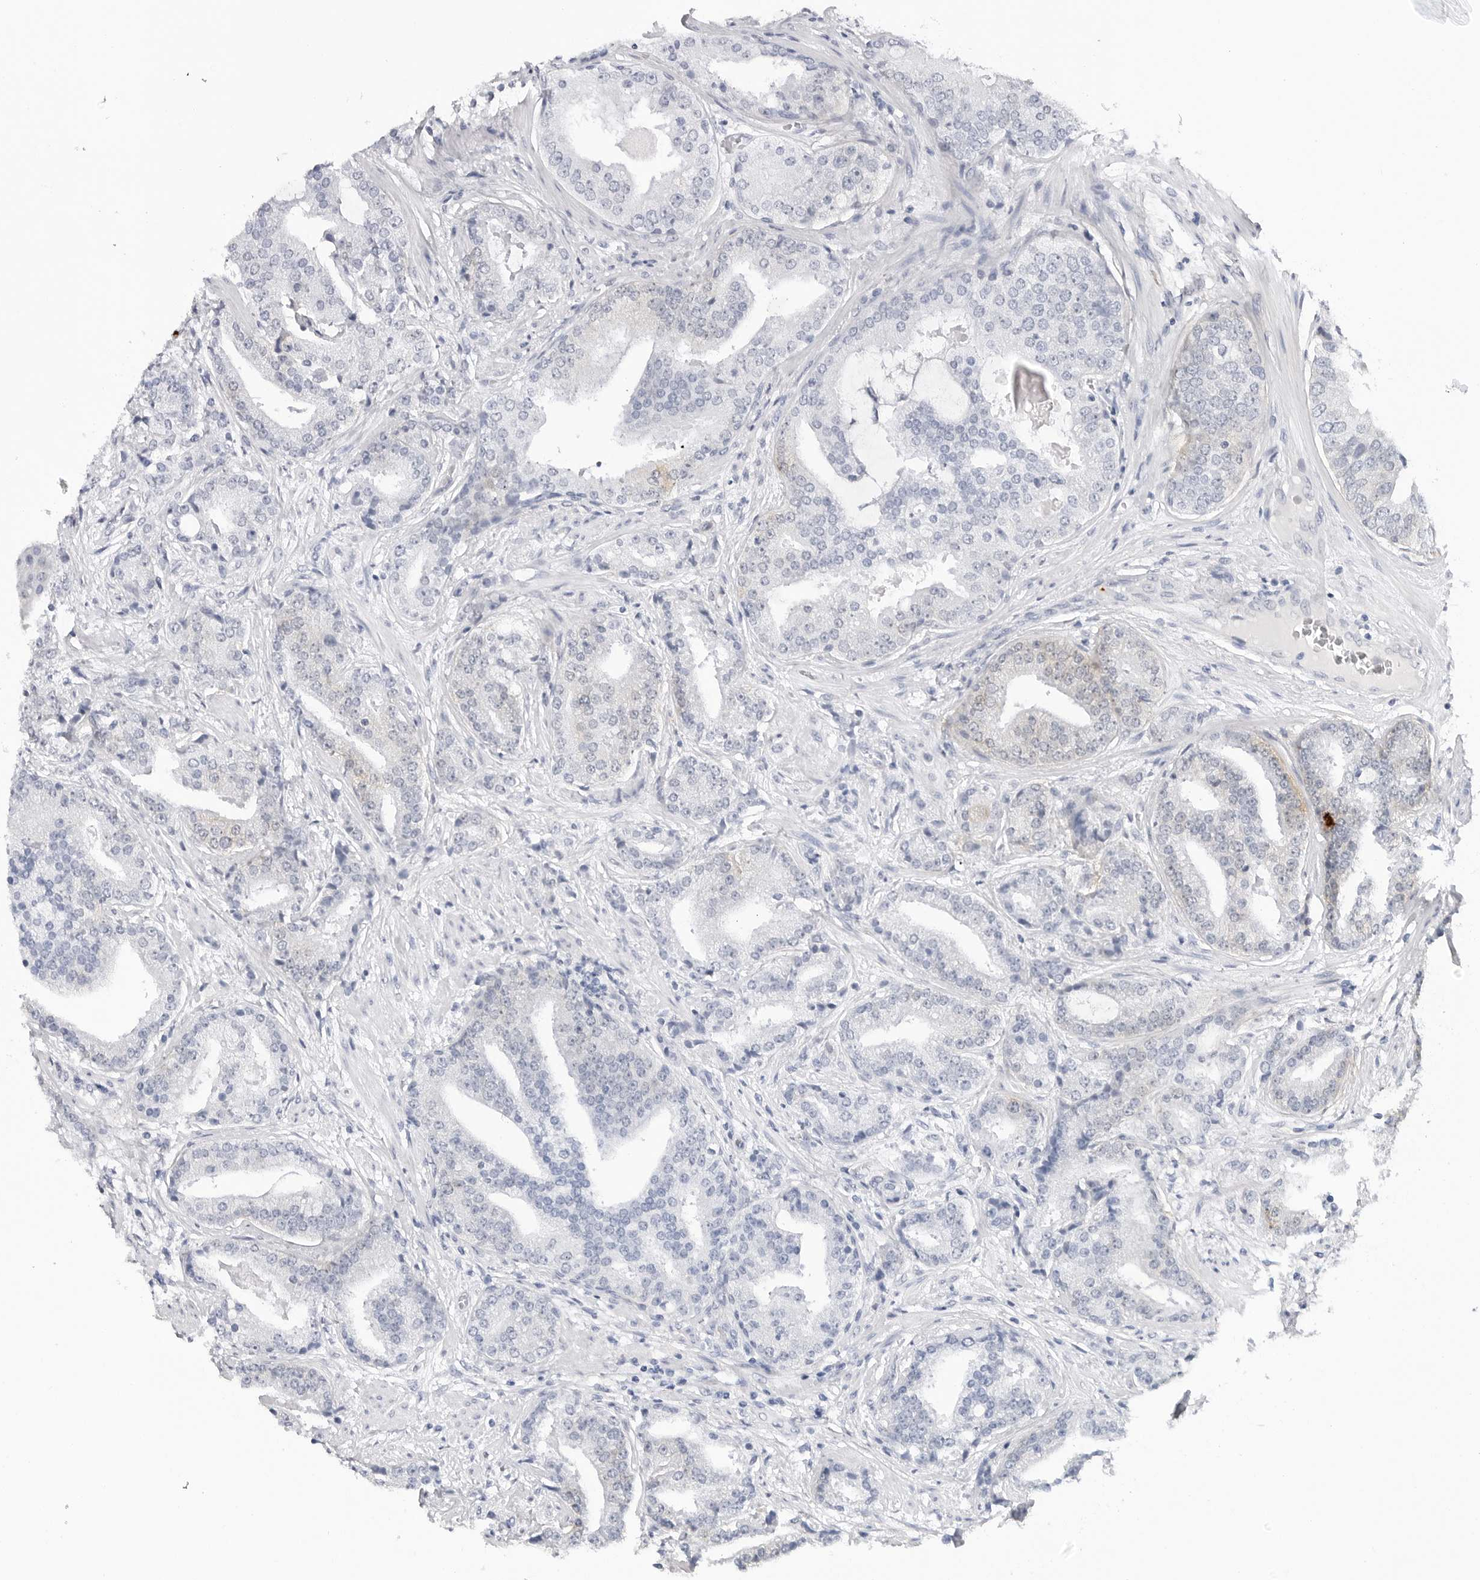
{"staining": {"intensity": "weak", "quantity": "<25%", "location": "cytoplasmic/membranous"}, "tissue": "prostate cancer", "cell_type": "Tumor cells", "image_type": "cancer", "snomed": [{"axis": "morphology", "description": "Adenocarcinoma, Low grade"}, {"axis": "topography", "description": "Prostate"}], "caption": "The image reveals no staining of tumor cells in prostate cancer (adenocarcinoma (low-grade)). (IHC, brightfield microscopy, high magnification).", "gene": "SLC19A1", "patient": {"sex": "male", "age": 67}}